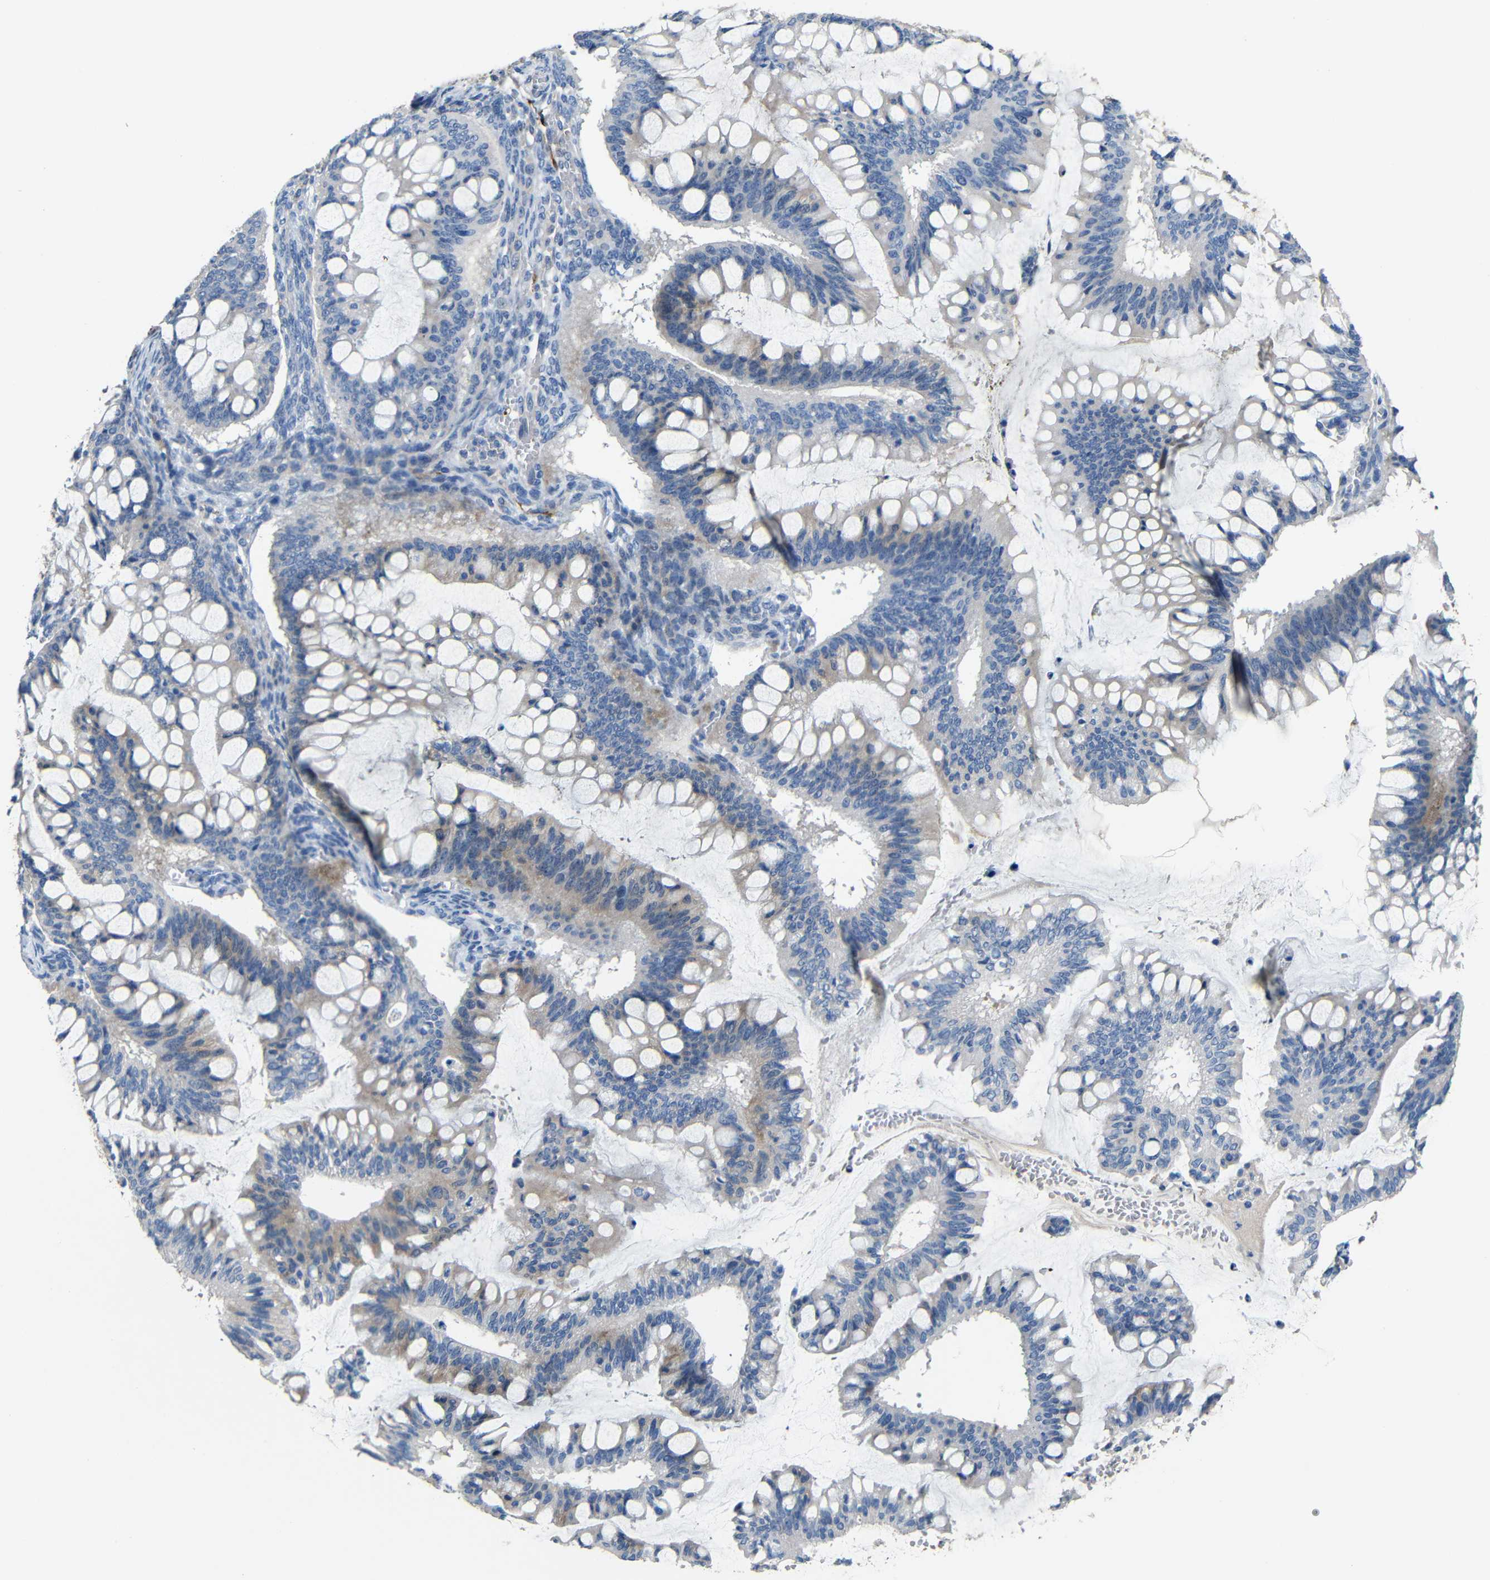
{"staining": {"intensity": "weak", "quantity": "<25%", "location": "cytoplasmic/membranous"}, "tissue": "ovarian cancer", "cell_type": "Tumor cells", "image_type": "cancer", "snomed": [{"axis": "morphology", "description": "Cystadenocarcinoma, mucinous, NOS"}, {"axis": "topography", "description": "Ovary"}], "caption": "This image is of ovarian cancer stained with IHC to label a protein in brown with the nuclei are counter-stained blue. There is no positivity in tumor cells.", "gene": "ACKR2", "patient": {"sex": "female", "age": 73}}